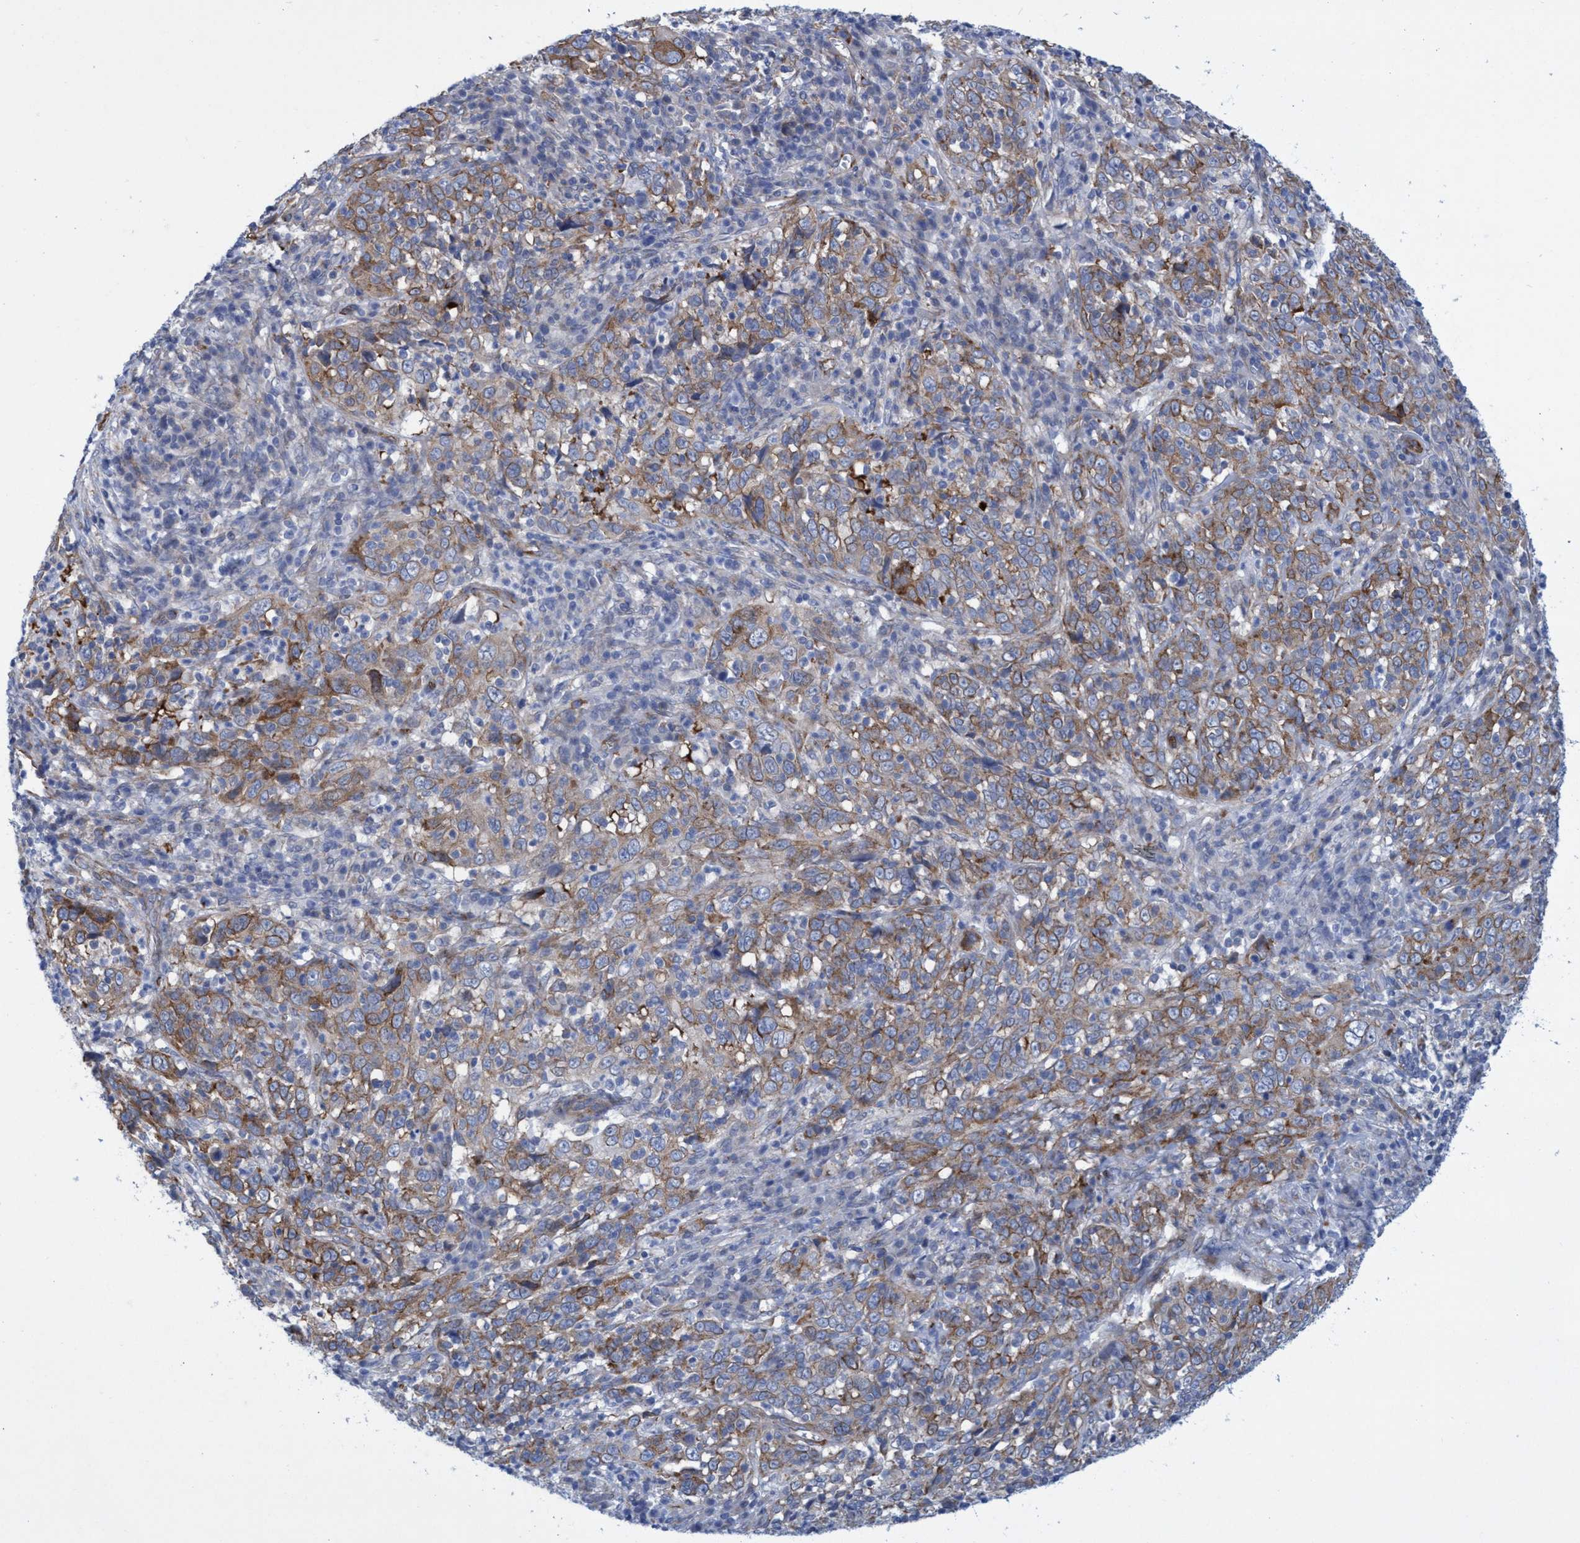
{"staining": {"intensity": "moderate", "quantity": "25%-75%", "location": "cytoplasmic/membranous"}, "tissue": "cervical cancer", "cell_type": "Tumor cells", "image_type": "cancer", "snomed": [{"axis": "morphology", "description": "Squamous cell carcinoma, NOS"}, {"axis": "topography", "description": "Cervix"}], "caption": "Protein staining by immunohistochemistry demonstrates moderate cytoplasmic/membranous expression in about 25%-75% of tumor cells in squamous cell carcinoma (cervical). Immunohistochemistry (ihc) stains the protein of interest in brown and the nuclei are stained blue.", "gene": "R3HCC1", "patient": {"sex": "female", "age": 46}}